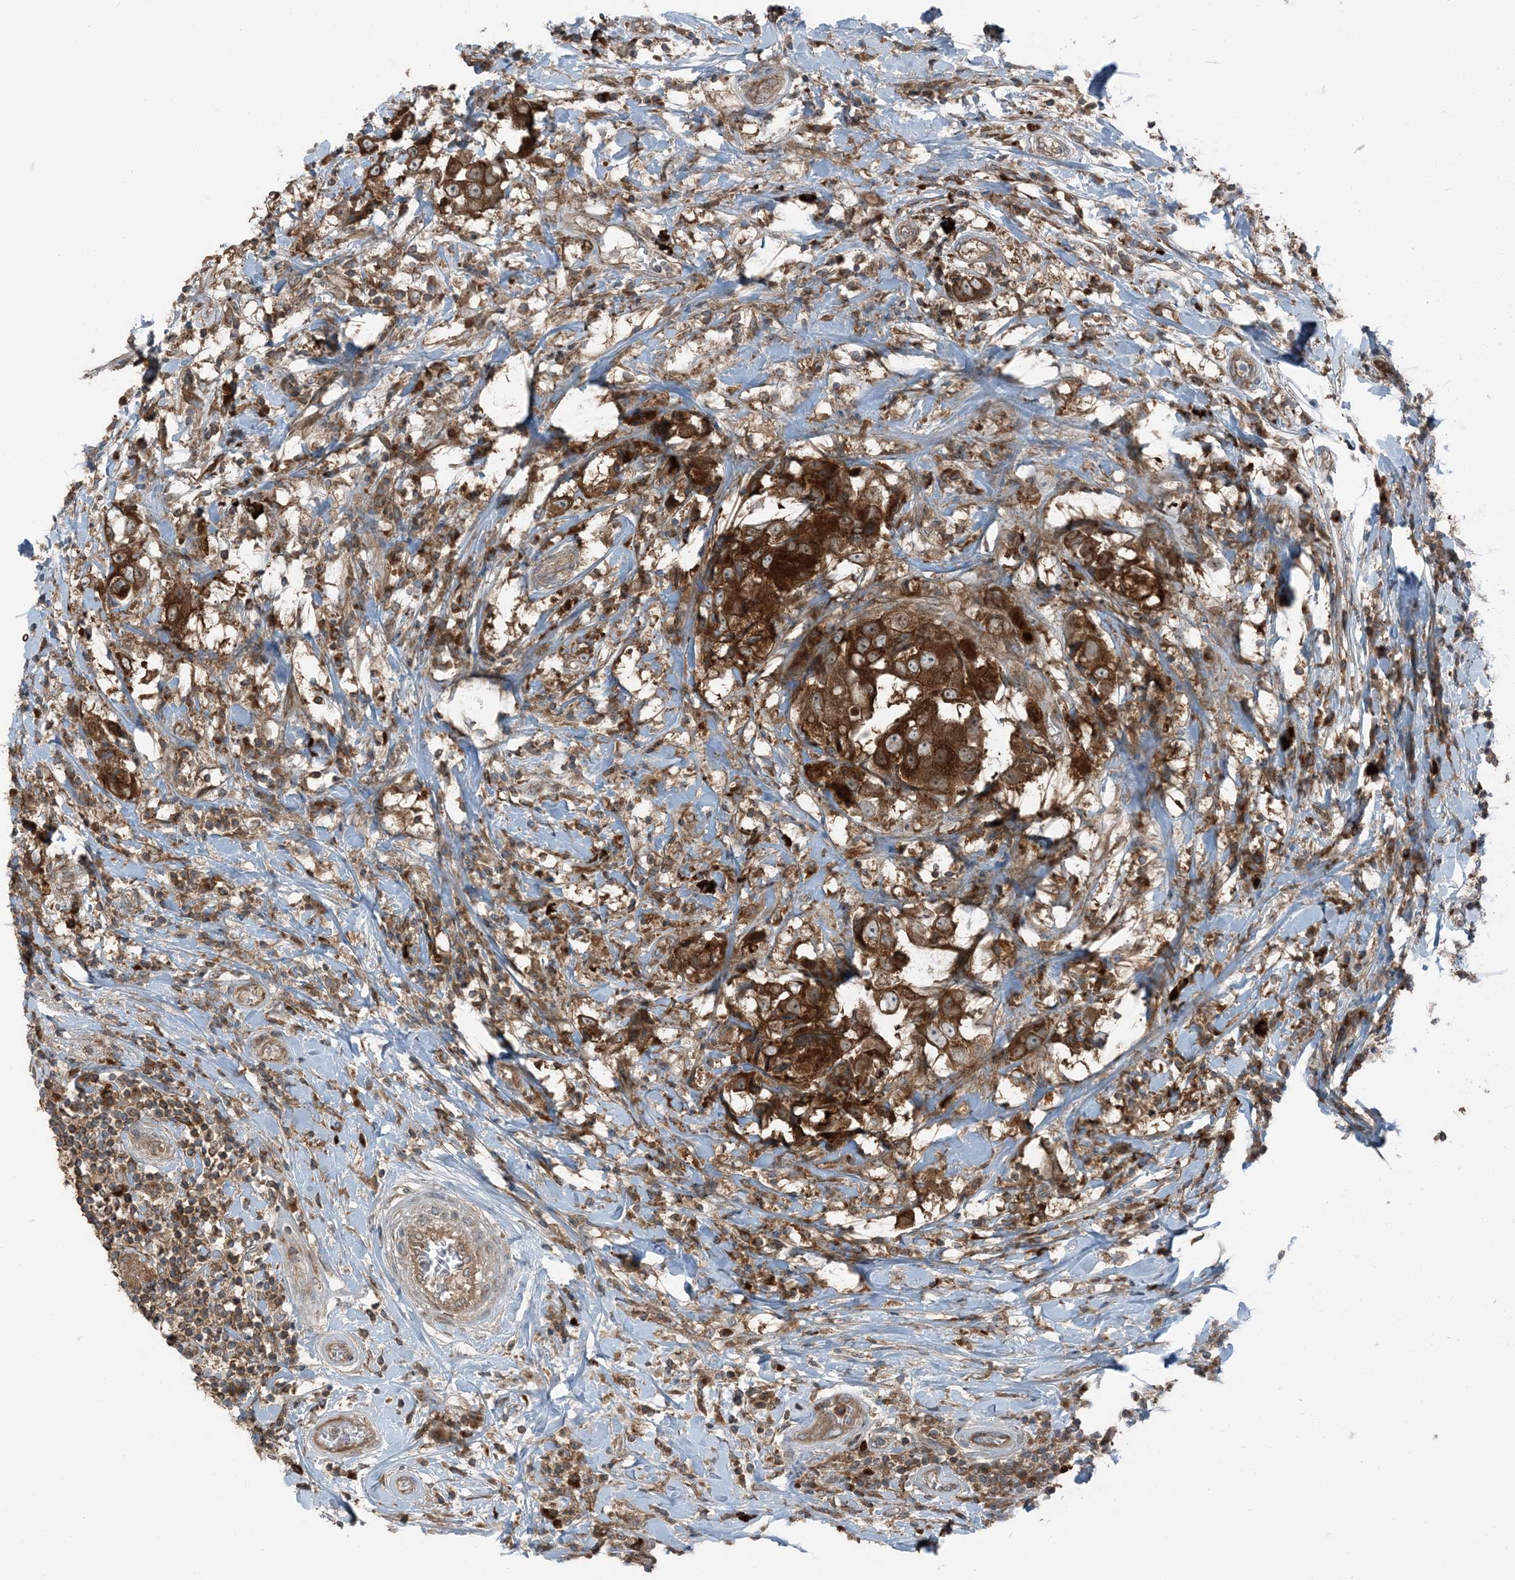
{"staining": {"intensity": "strong", "quantity": ">75%", "location": "cytoplasmic/membranous"}, "tissue": "breast cancer", "cell_type": "Tumor cells", "image_type": "cancer", "snomed": [{"axis": "morphology", "description": "Duct carcinoma"}, {"axis": "topography", "description": "Breast"}], "caption": "Immunohistochemical staining of human intraductal carcinoma (breast) demonstrates high levels of strong cytoplasmic/membranous protein staining in approximately >75% of tumor cells.", "gene": "RAB3GAP1", "patient": {"sex": "female", "age": 27}}